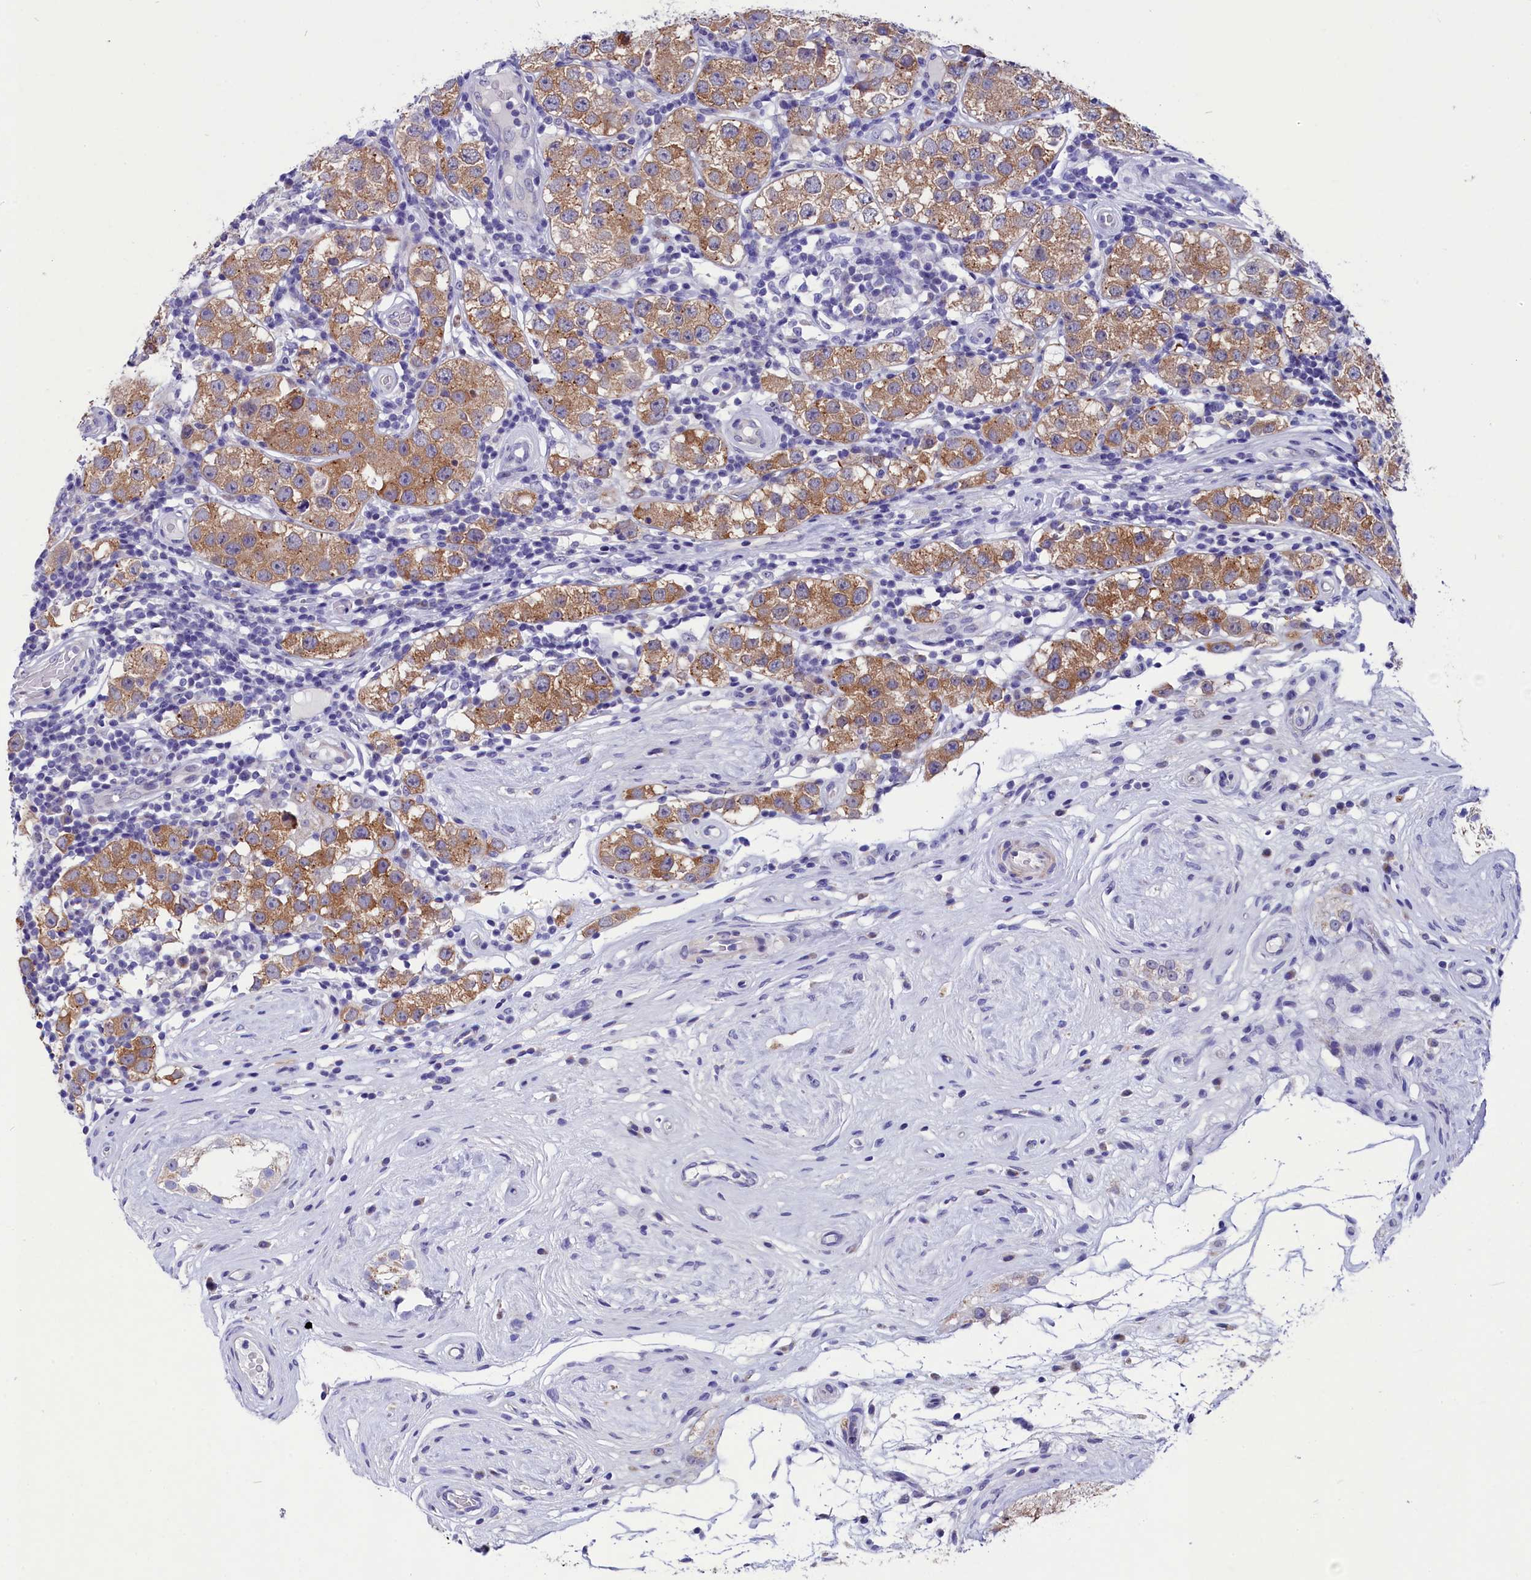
{"staining": {"intensity": "moderate", "quantity": ">75%", "location": "cytoplasmic/membranous"}, "tissue": "testis cancer", "cell_type": "Tumor cells", "image_type": "cancer", "snomed": [{"axis": "morphology", "description": "Seminoma, NOS"}, {"axis": "topography", "description": "Testis"}], "caption": "The micrograph exhibits staining of testis cancer, revealing moderate cytoplasmic/membranous protein staining (brown color) within tumor cells. The staining is performed using DAB (3,3'-diaminobenzidine) brown chromogen to label protein expression. The nuclei are counter-stained blue using hematoxylin.", "gene": "SCD5", "patient": {"sex": "male", "age": 34}}